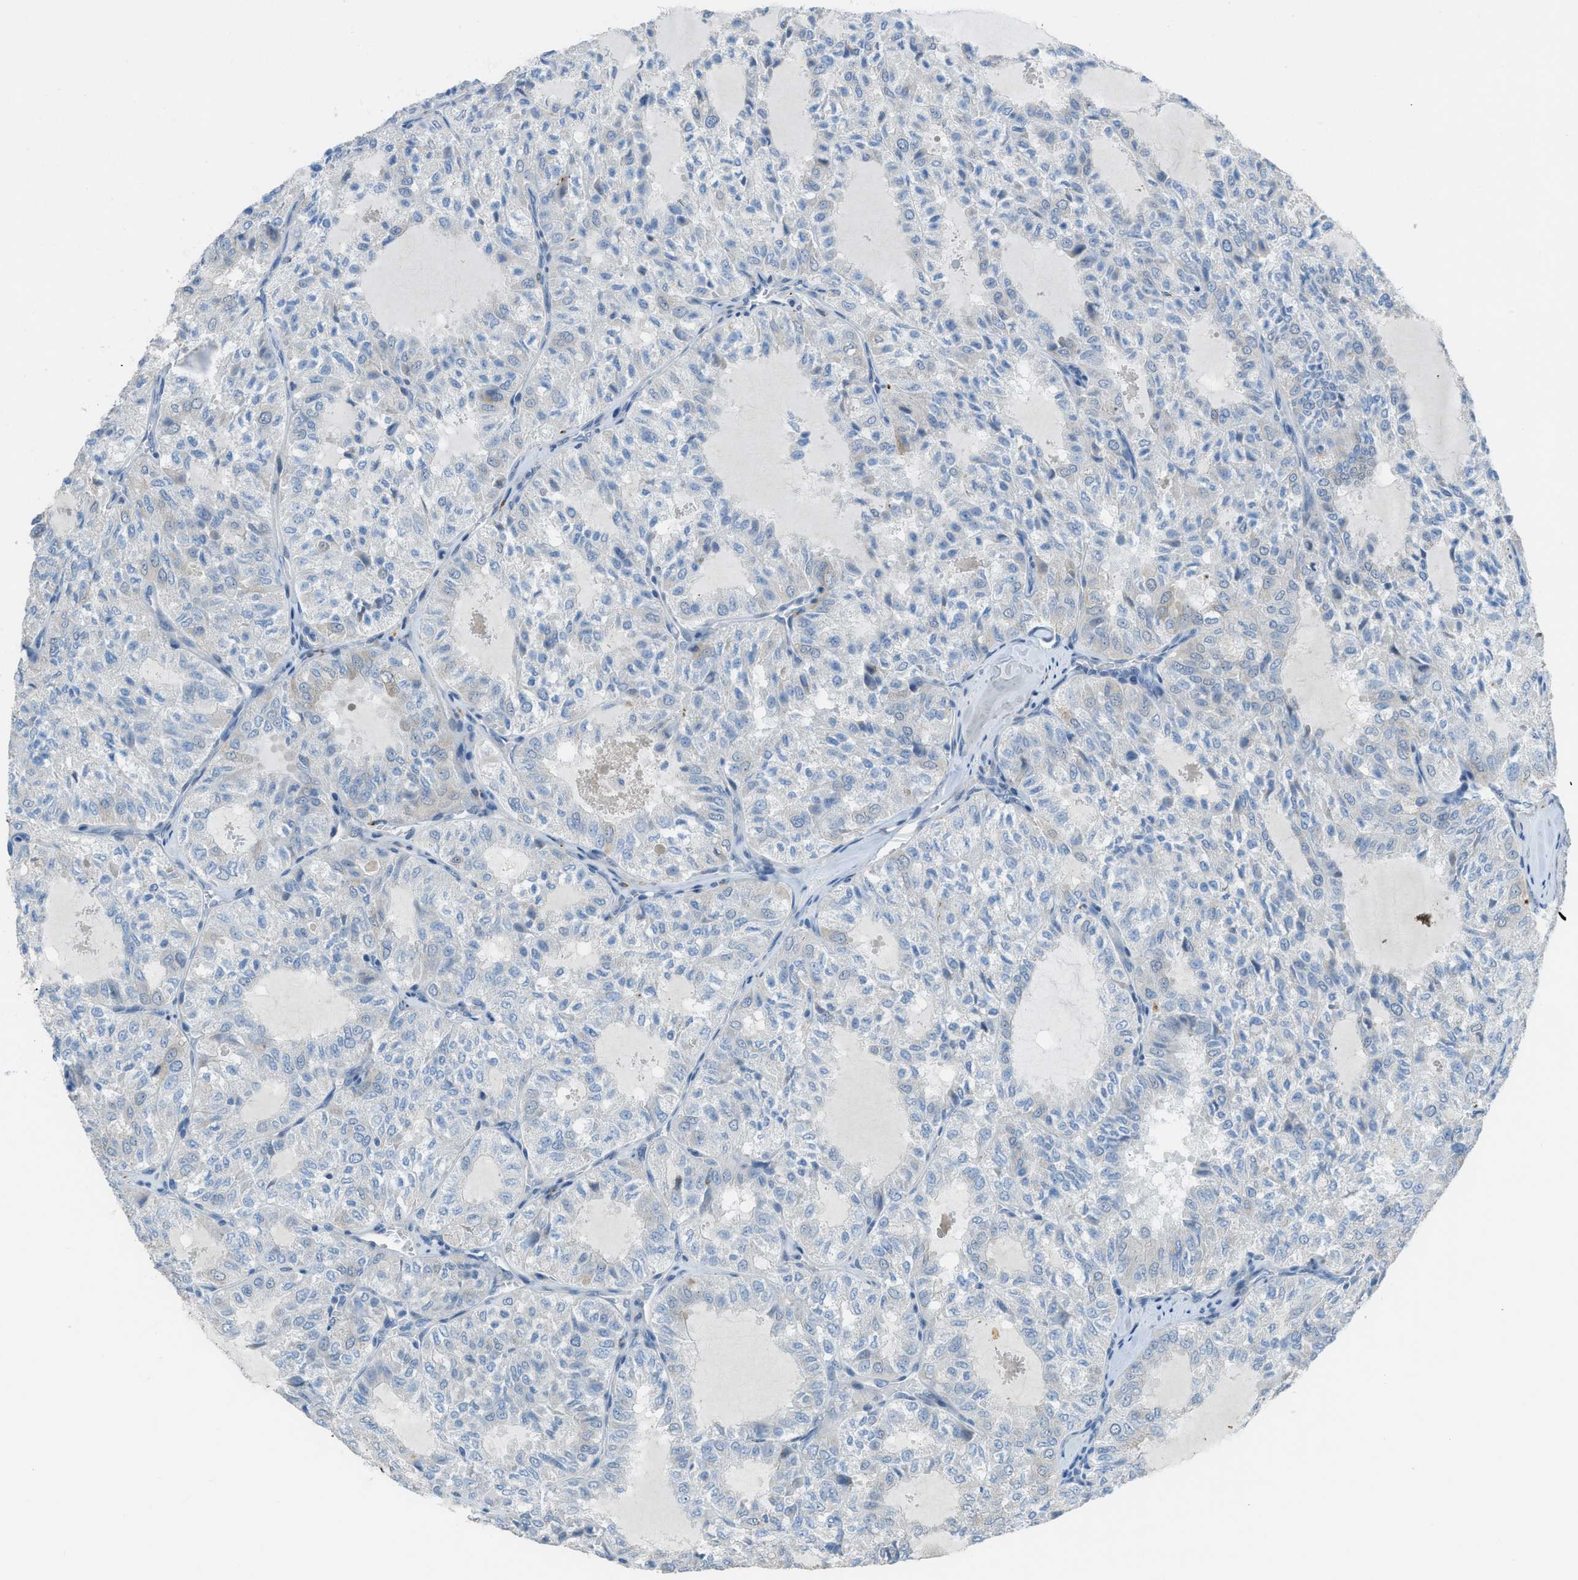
{"staining": {"intensity": "negative", "quantity": "none", "location": "none"}, "tissue": "thyroid cancer", "cell_type": "Tumor cells", "image_type": "cancer", "snomed": [{"axis": "morphology", "description": "Follicular adenoma carcinoma, NOS"}, {"axis": "topography", "description": "Thyroid gland"}], "caption": "Protein analysis of thyroid cancer shows no significant positivity in tumor cells.", "gene": "TIMD4", "patient": {"sex": "male", "age": 75}}